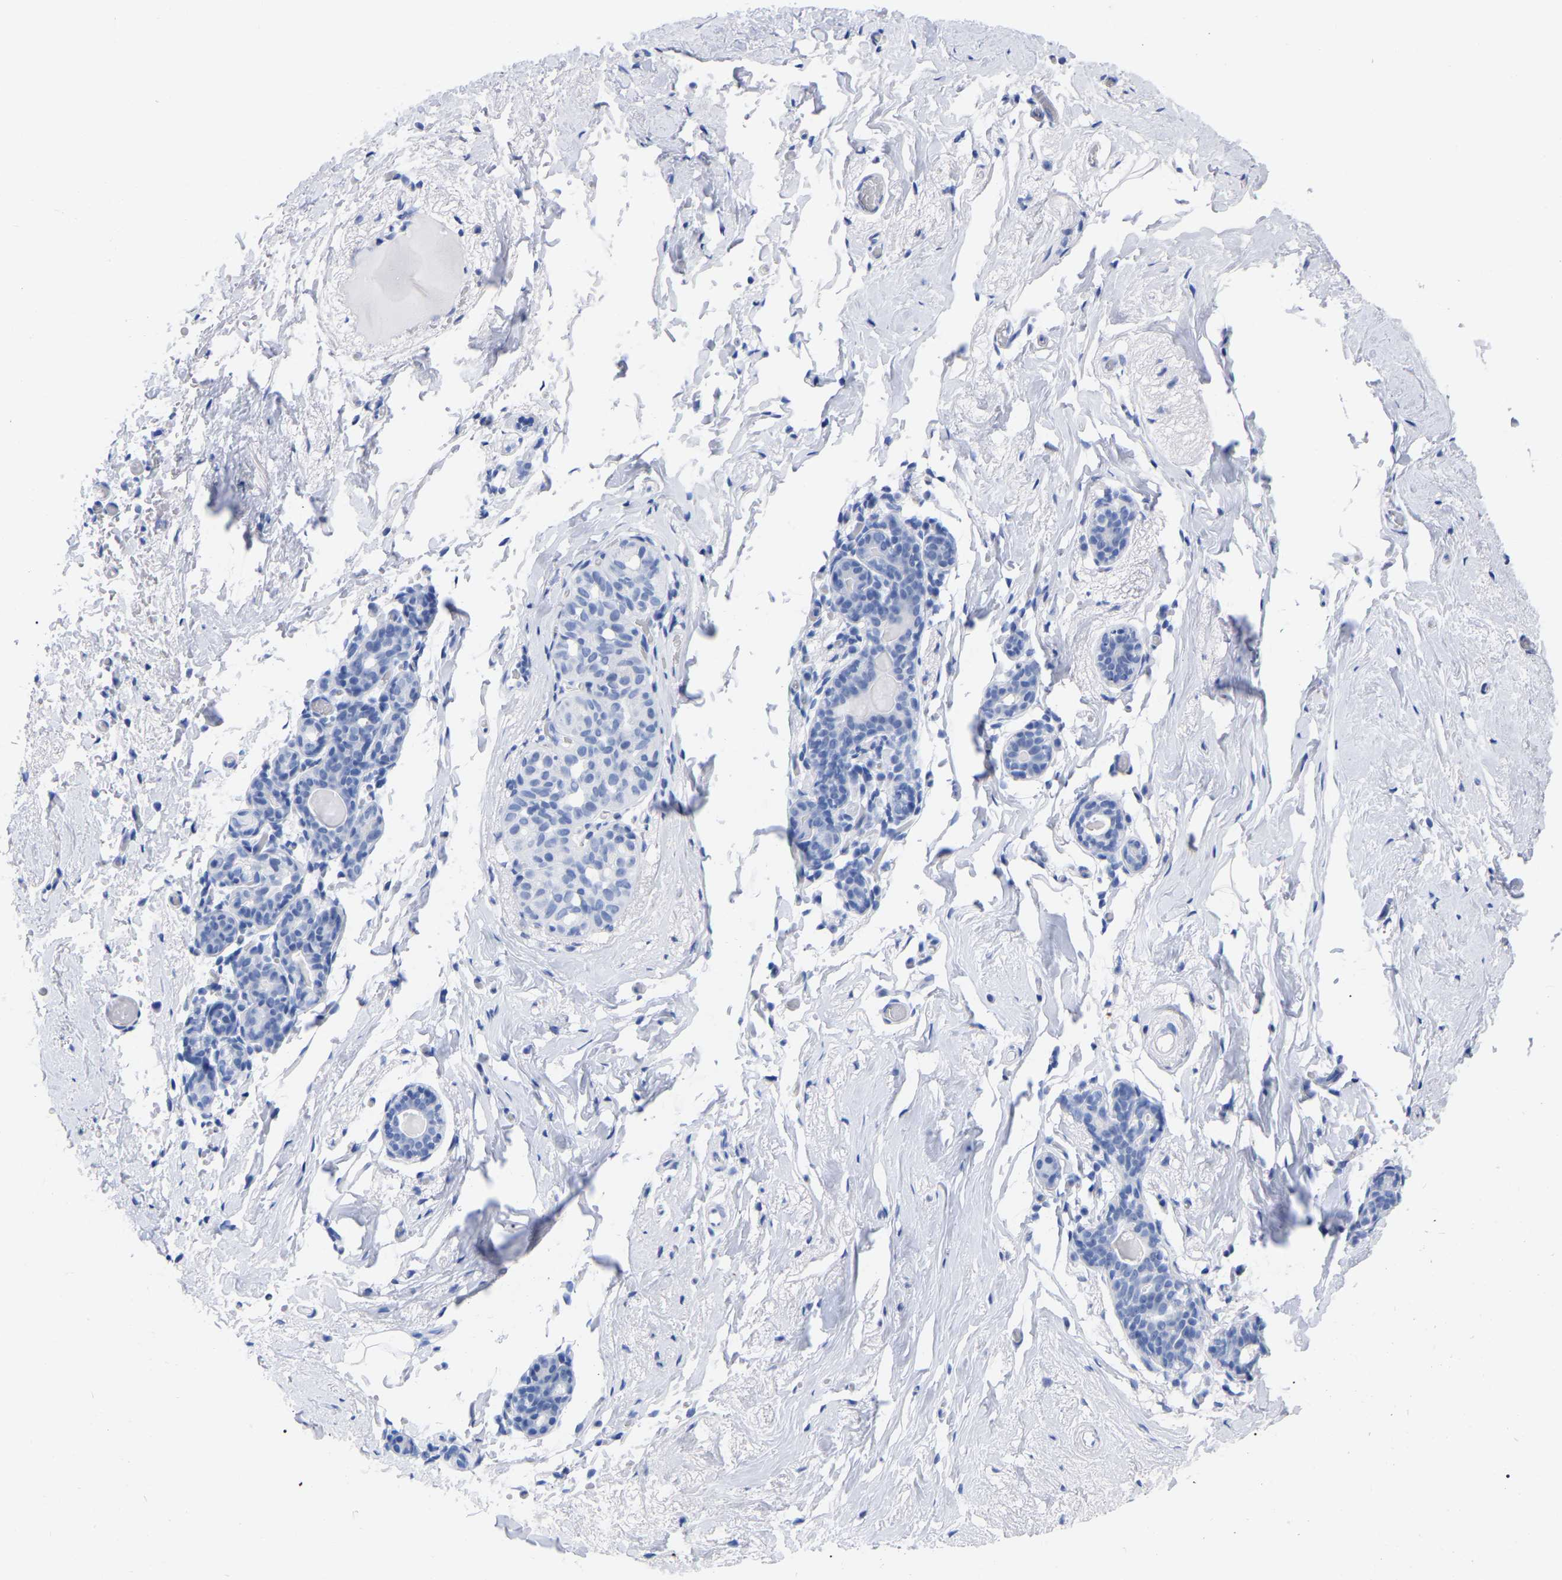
{"staining": {"intensity": "negative", "quantity": "none", "location": "none"}, "tissue": "breast", "cell_type": "Adipocytes", "image_type": "normal", "snomed": [{"axis": "morphology", "description": "Normal tissue, NOS"}, {"axis": "topography", "description": "Breast"}], "caption": "Adipocytes are negative for brown protein staining in unremarkable breast.", "gene": "HAPLN1", "patient": {"sex": "female", "age": 62}}